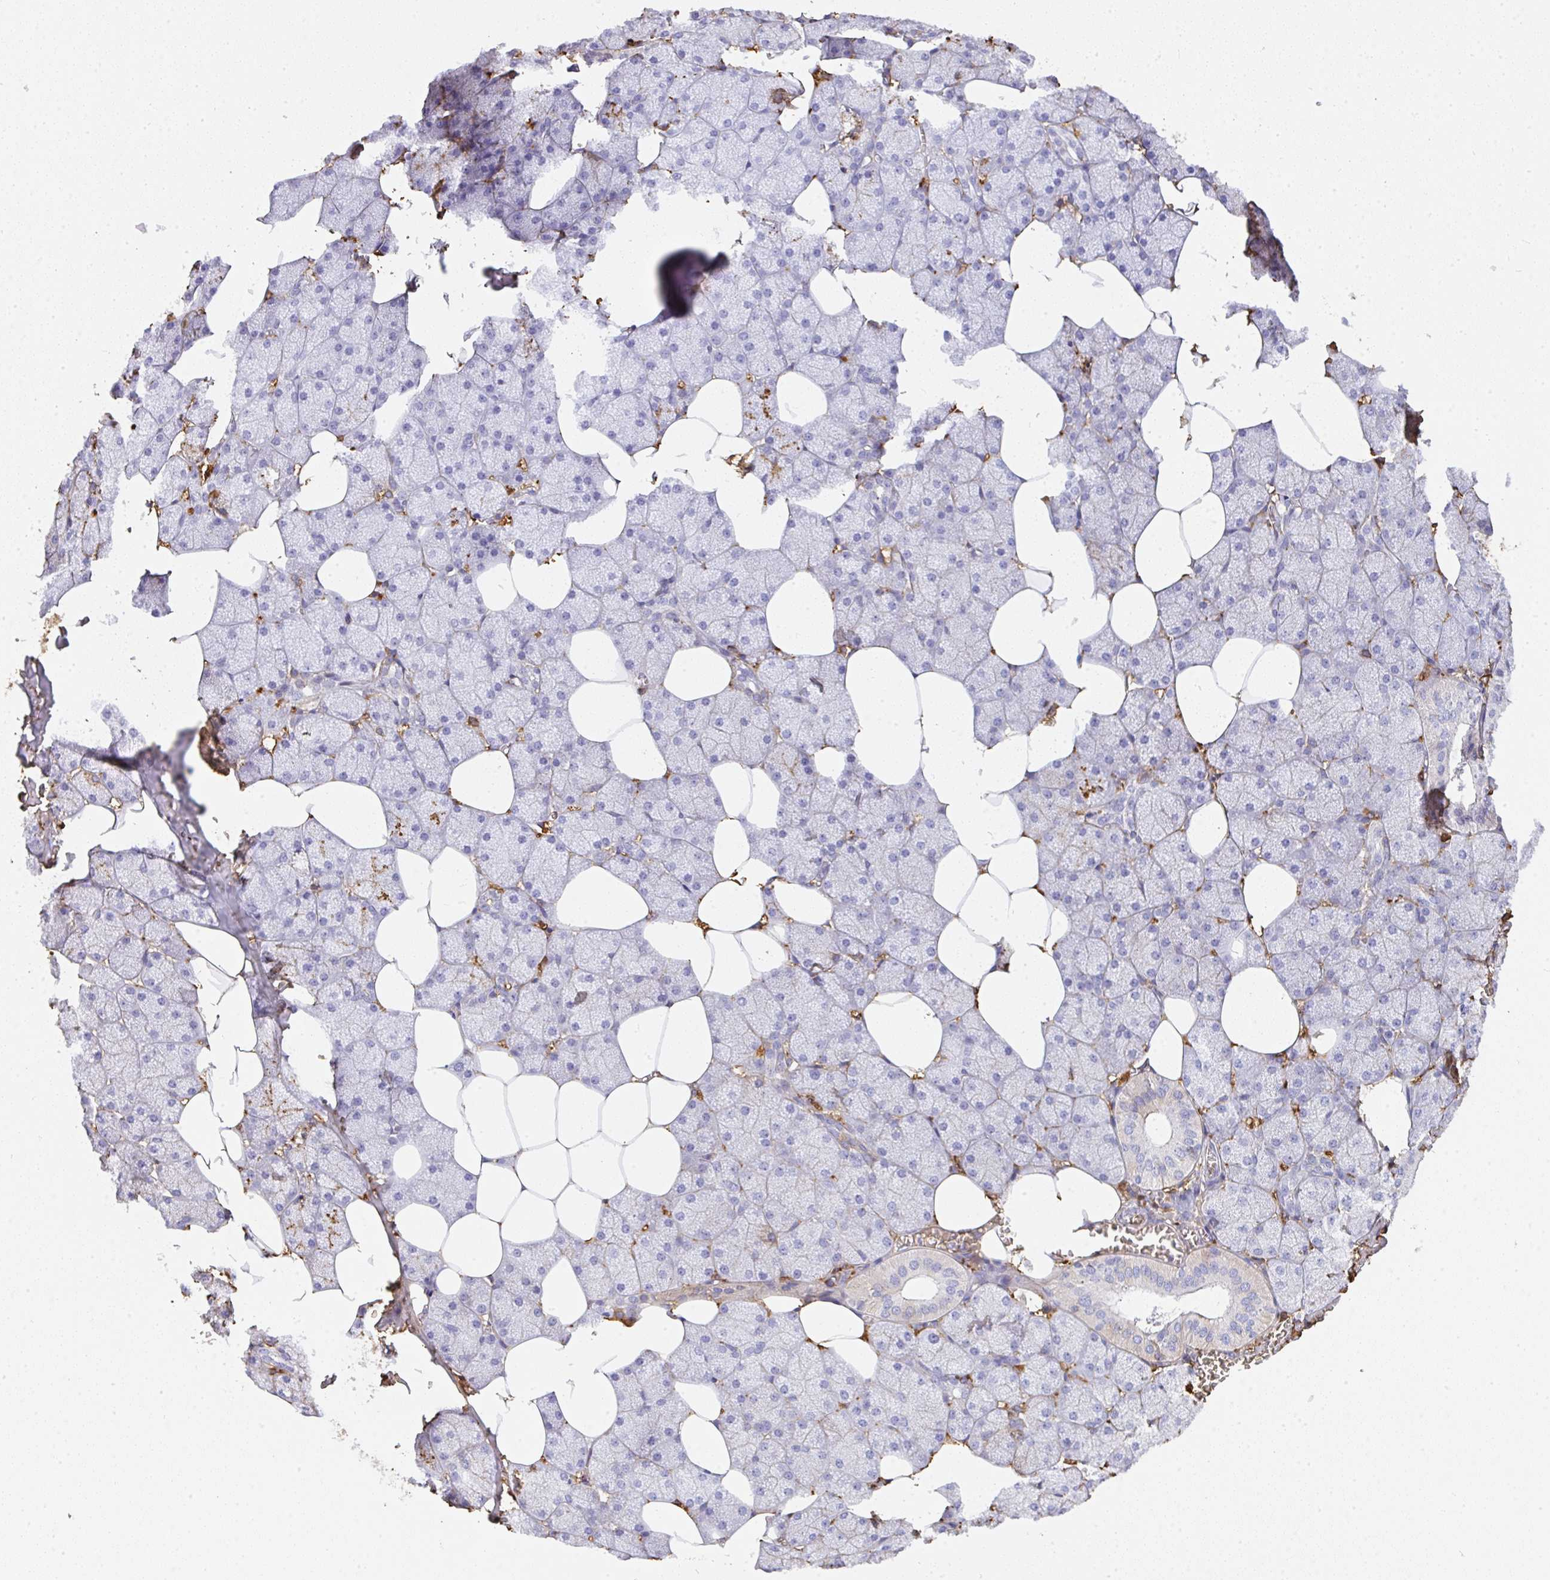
{"staining": {"intensity": "weak", "quantity": "<25%", "location": "cytoplasmic/membranous"}, "tissue": "salivary gland", "cell_type": "Glandular cells", "image_type": "normal", "snomed": [{"axis": "morphology", "description": "Normal tissue, NOS"}, {"axis": "topography", "description": "Salivary gland"}, {"axis": "topography", "description": "Peripheral nerve tissue"}], "caption": "A high-resolution micrograph shows IHC staining of benign salivary gland, which displays no significant expression in glandular cells. The staining was performed using DAB (3,3'-diaminobenzidine) to visualize the protein expression in brown, while the nuclei were stained in blue with hematoxylin (Magnification: 20x).", "gene": "SMYD5", "patient": {"sex": "male", "age": 38}}